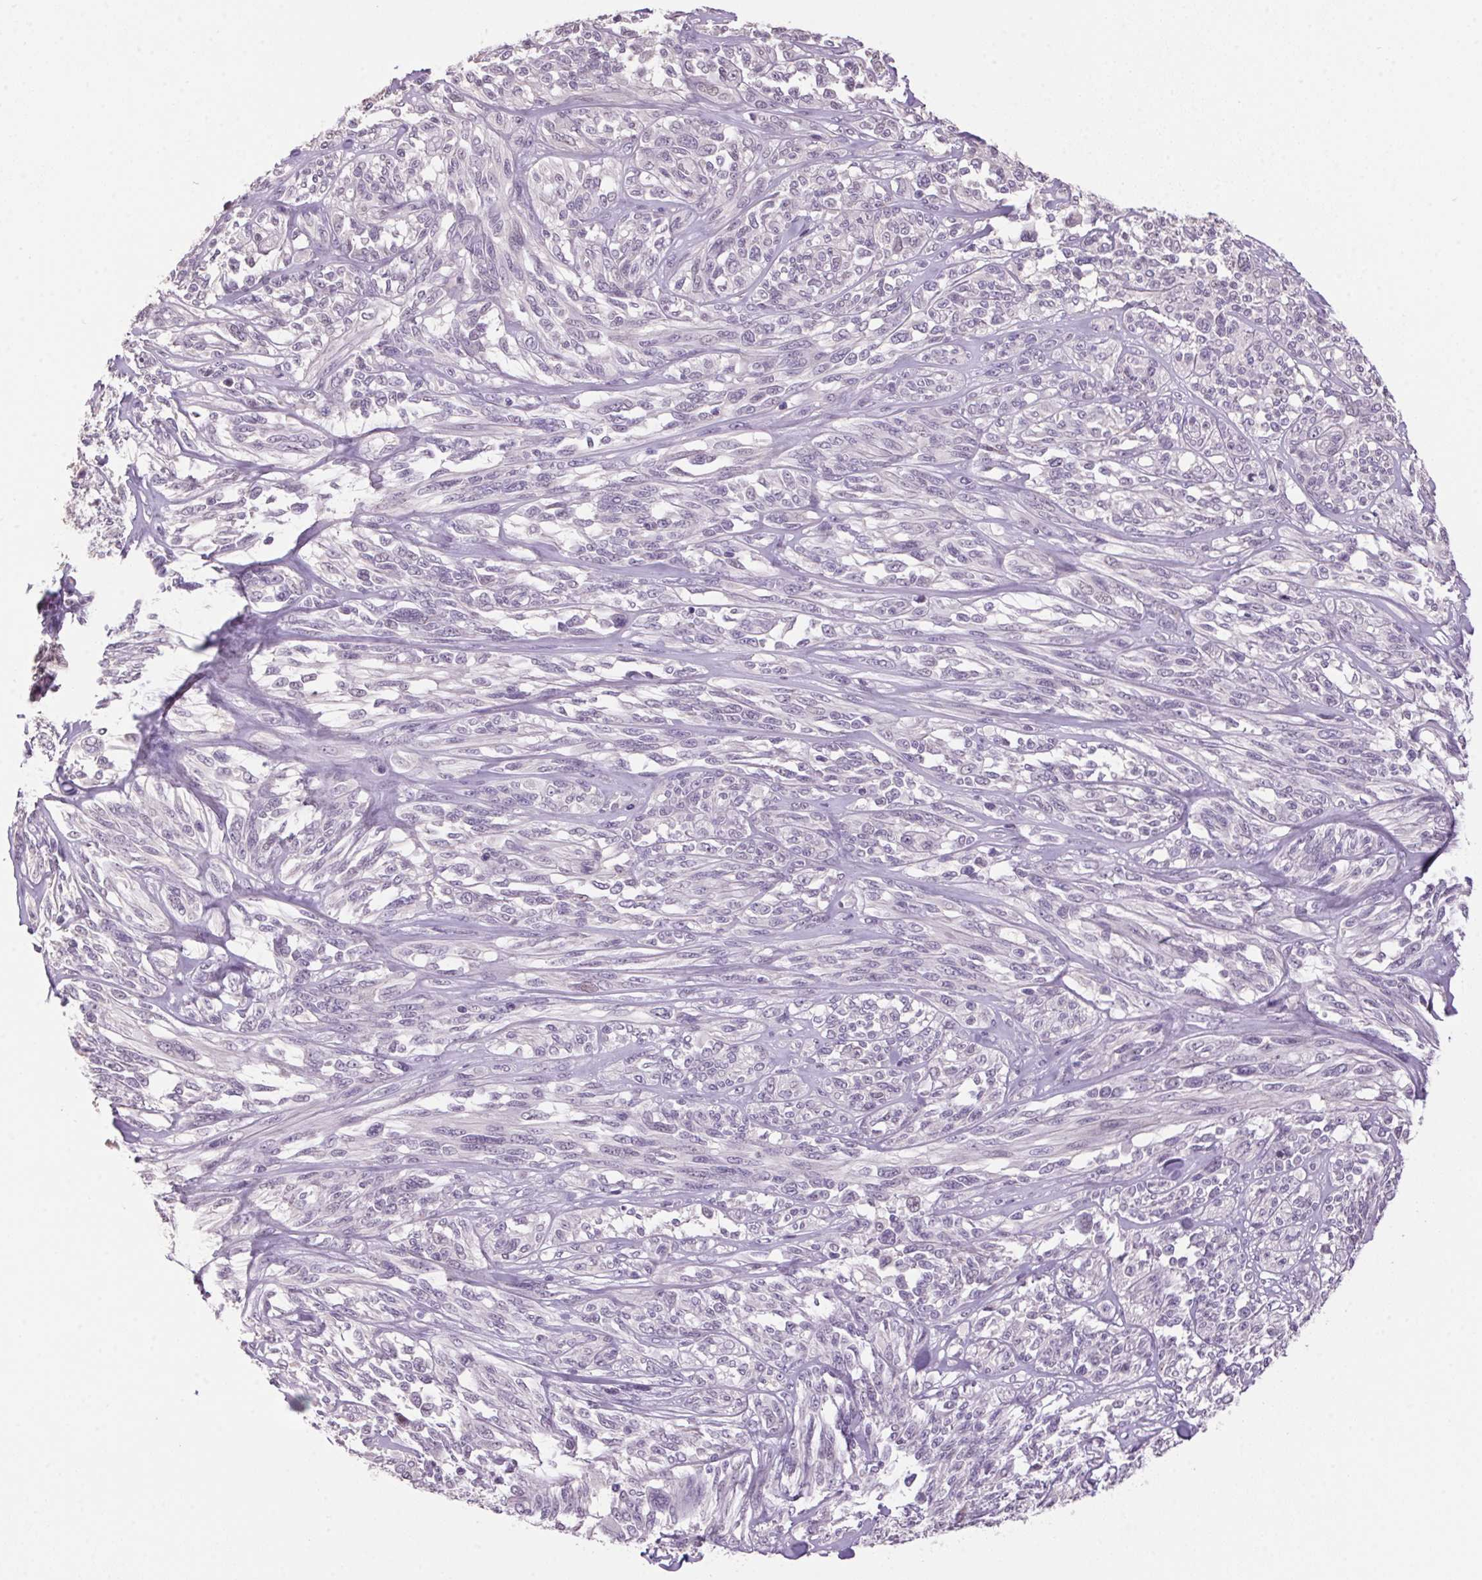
{"staining": {"intensity": "negative", "quantity": "none", "location": "none"}, "tissue": "melanoma", "cell_type": "Tumor cells", "image_type": "cancer", "snomed": [{"axis": "morphology", "description": "Malignant melanoma, NOS"}, {"axis": "topography", "description": "Skin"}], "caption": "Micrograph shows no significant protein staining in tumor cells of melanoma.", "gene": "VWA3B", "patient": {"sex": "female", "age": 91}}